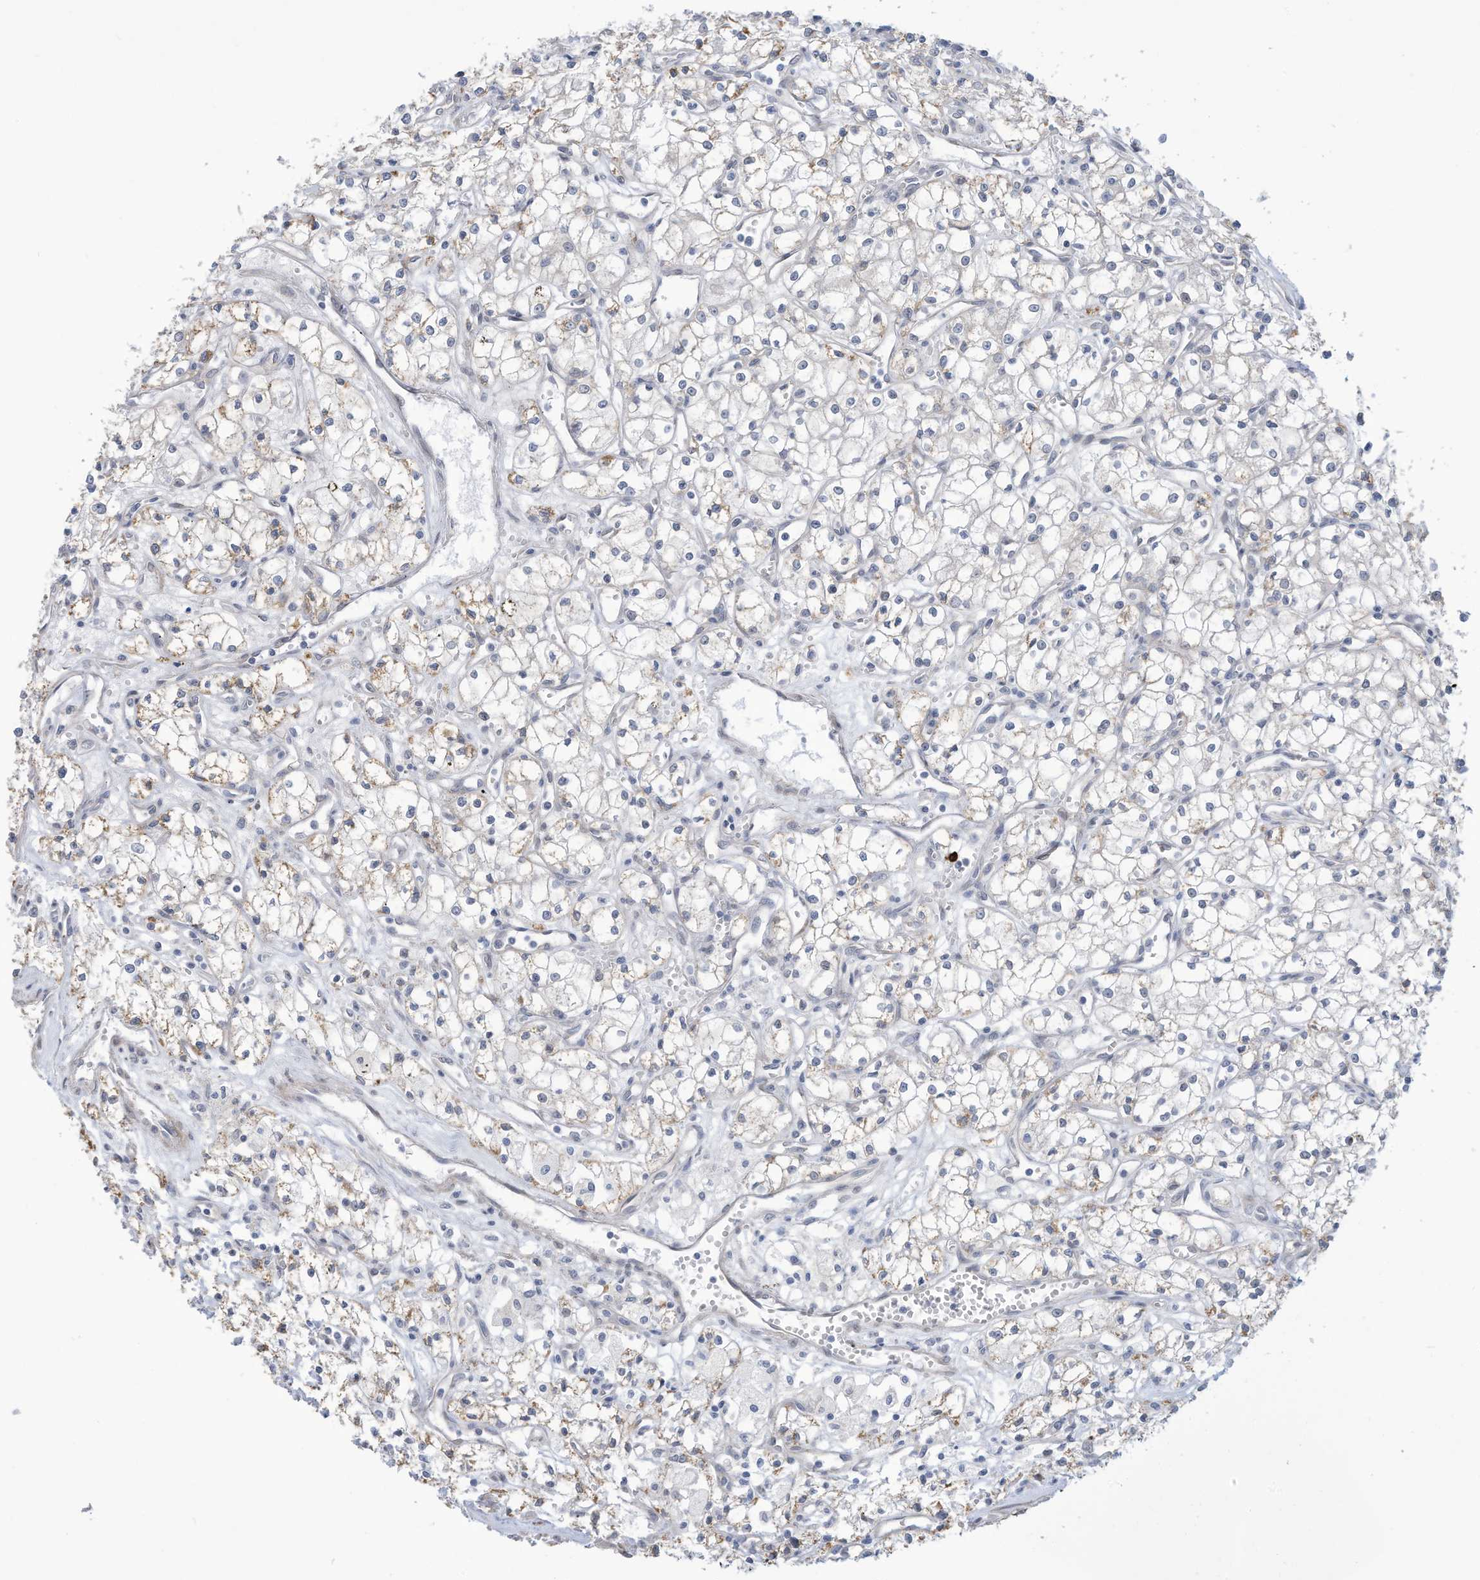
{"staining": {"intensity": "weak", "quantity": "<25%", "location": "cytoplasmic/membranous"}, "tissue": "renal cancer", "cell_type": "Tumor cells", "image_type": "cancer", "snomed": [{"axis": "morphology", "description": "Adenocarcinoma, NOS"}, {"axis": "topography", "description": "Kidney"}], "caption": "Human adenocarcinoma (renal) stained for a protein using IHC displays no expression in tumor cells.", "gene": "ZNF292", "patient": {"sex": "male", "age": 59}}